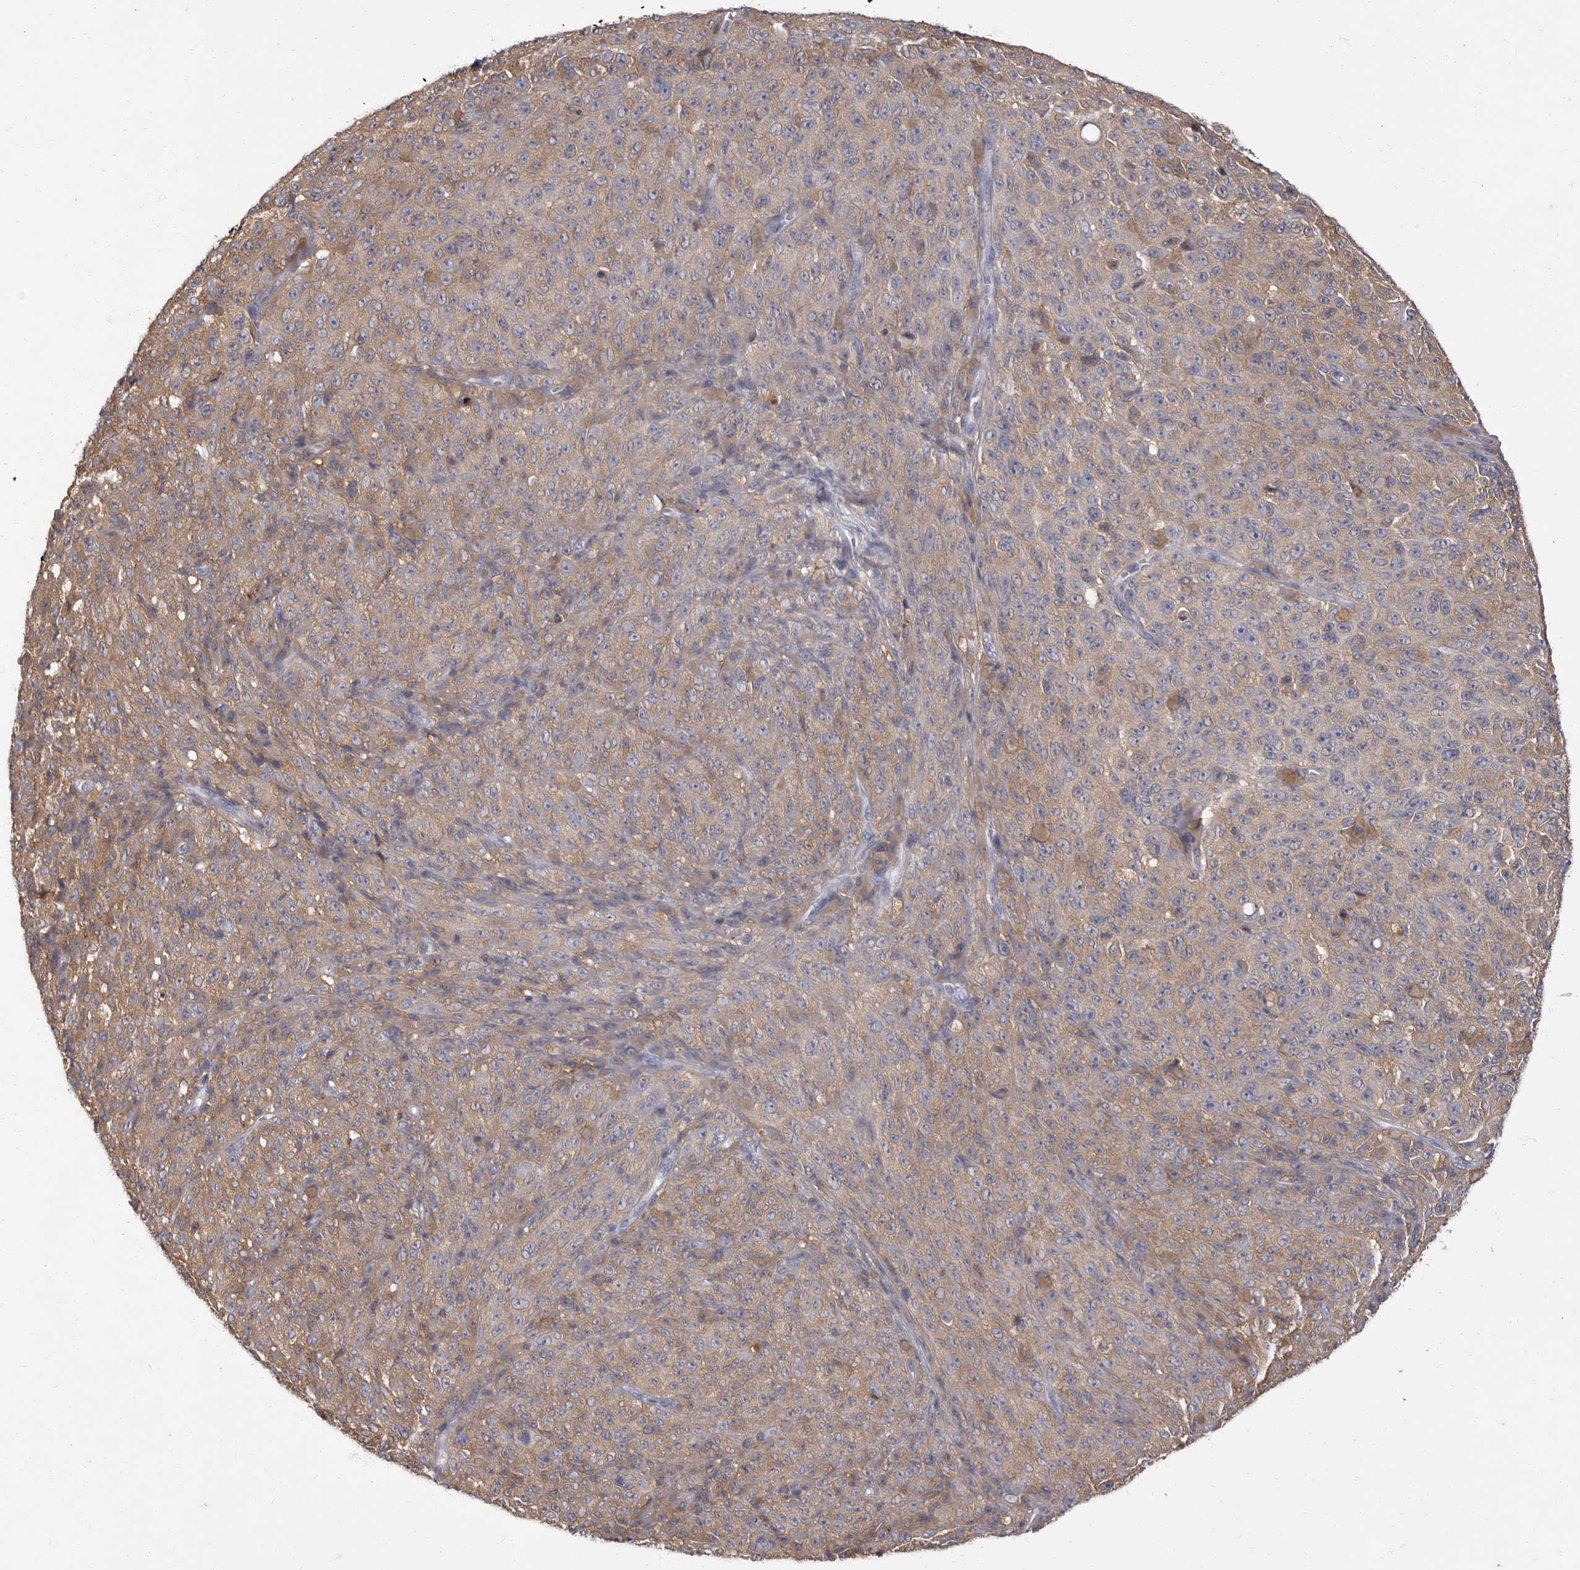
{"staining": {"intensity": "weak", "quantity": "25%-75%", "location": "cytoplasmic/membranous"}, "tissue": "melanoma", "cell_type": "Tumor cells", "image_type": "cancer", "snomed": [{"axis": "morphology", "description": "Malignant melanoma, NOS"}, {"axis": "topography", "description": "Skin"}], "caption": "A micrograph of human melanoma stained for a protein shows weak cytoplasmic/membranous brown staining in tumor cells. Nuclei are stained in blue.", "gene": "APEH", "patient": {"sex": "female", "age": 82}}